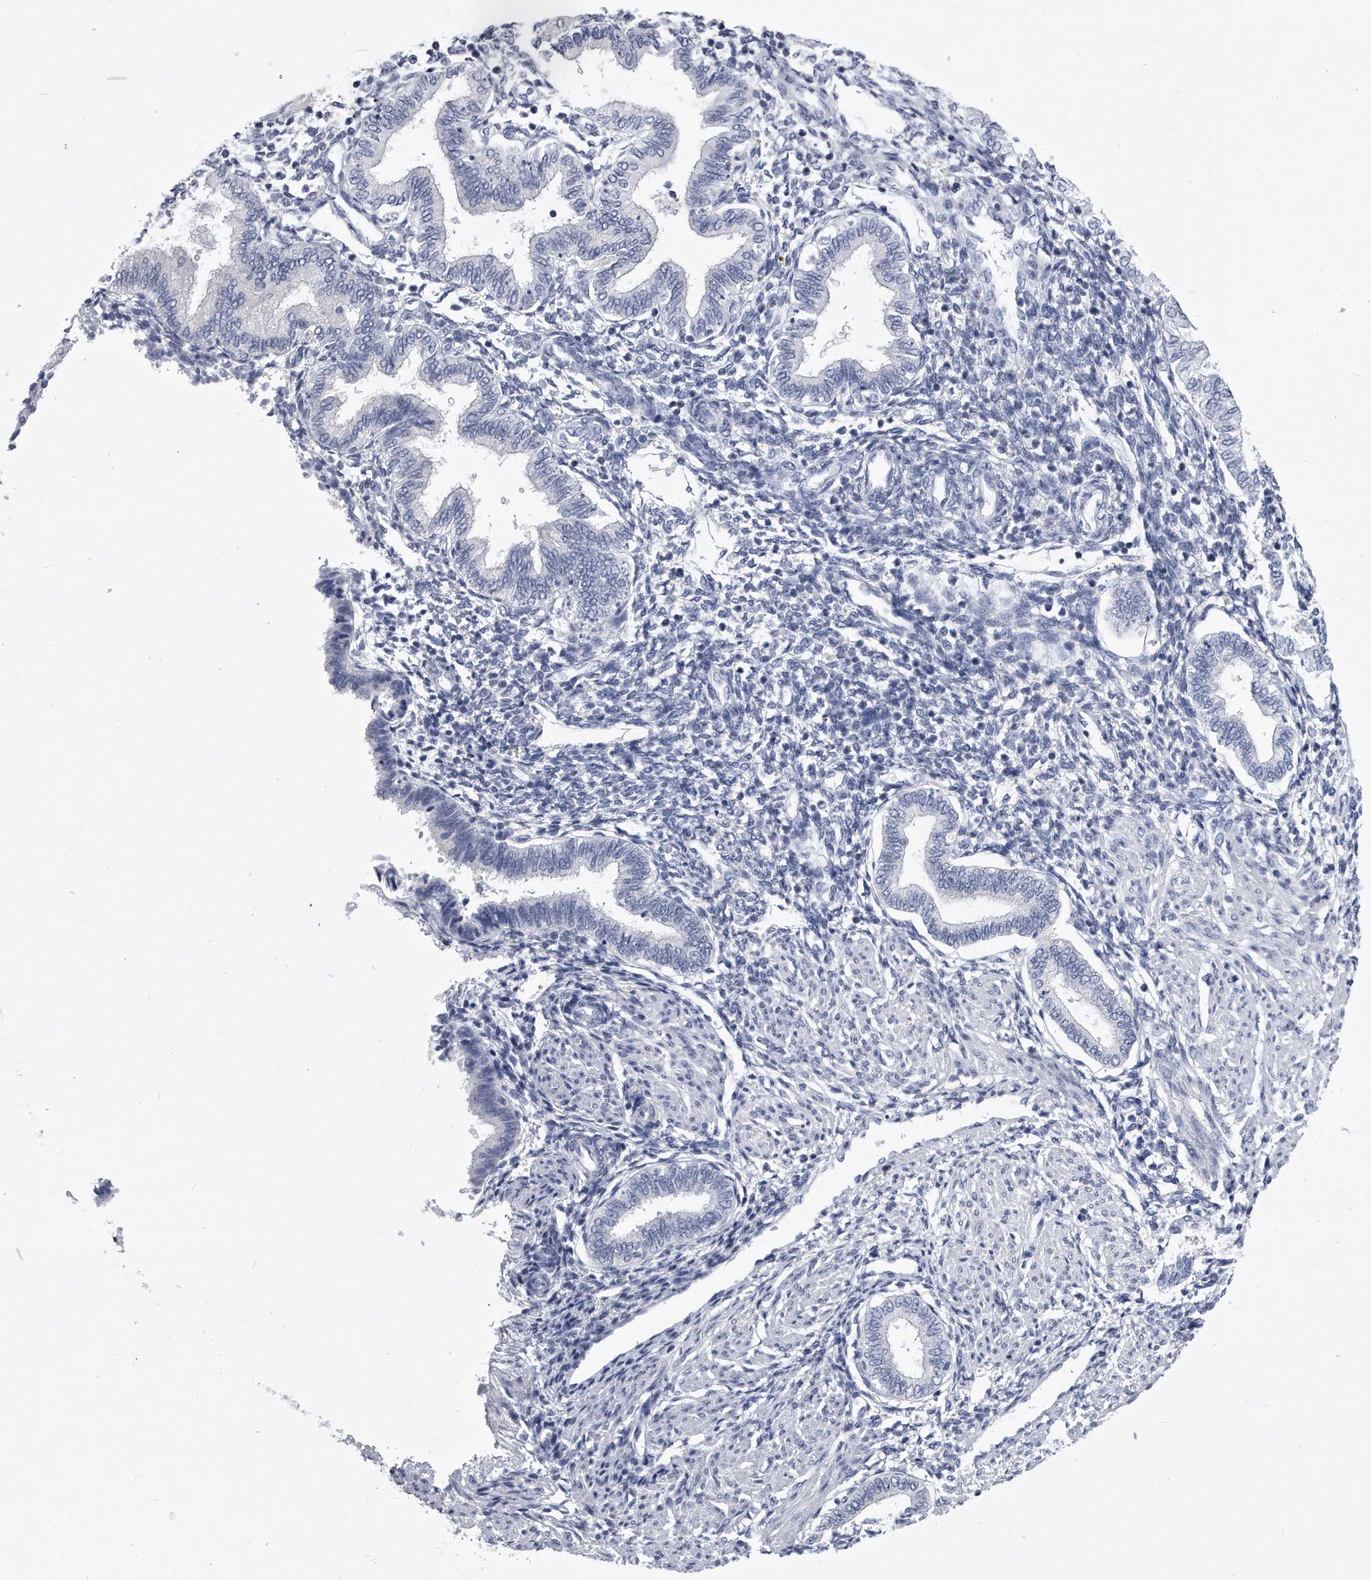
{"staining": {"intensity": "negative", "quantity": "none", "location": "none"}, "tissue": "endometrium", "cell_type": "Cells in endometrial stroma", "image_type": "normal", "snomed": [{"axis": "morphology", "description": "Normal tissue, NOS"}, {"axis": "topography", "description": "Endometrium"}], "caption": "Immunohistochemistry histopathology image of benign human endometrium stained for a protein (brown), which demonstrates no expression in cells in endometrial stroma. Brightfield microscopy of IHC stained with DAB (brown) and hematoxylin (blue), captured at high magnification.", "gene": "PYGB", "patient": {"sex": "female", "age": 53}}